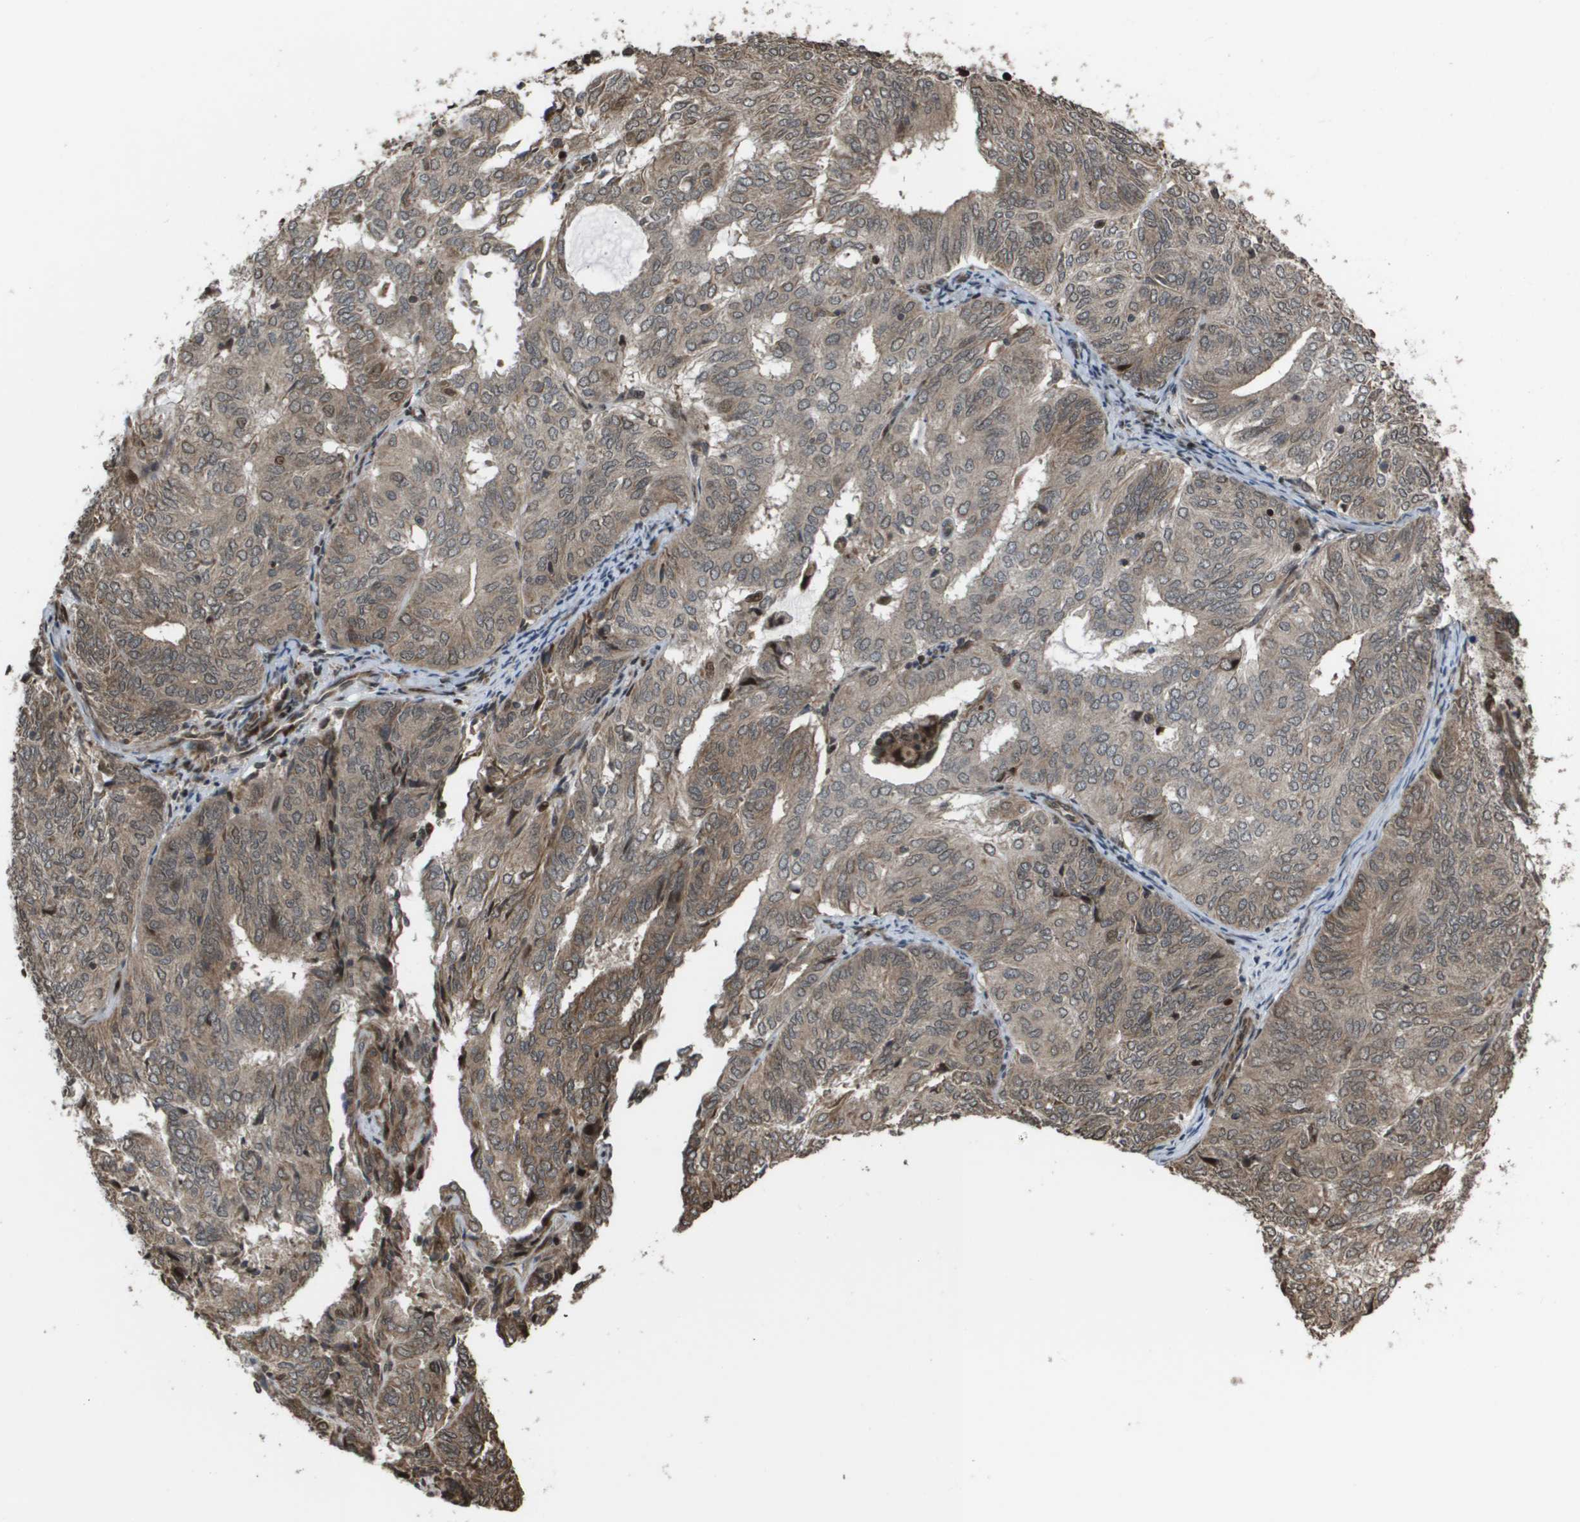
{"staining": {"intensity": "weak", "quantity": ">75%", "location": "cytoplasmic/membranous"}, "tissue": "endometrial cancer", "cell_type": "Tumor cells", "image_type": "cancer", "snomed": [{"axis": "morphology", "description": "Adenocarcinoma, NOS"}, {"axis": "topography", "description": "Uterus"}], "caption": "Approximately >75% of tumor cells in human endometrial cancer demonstrate weak cytoplasmic/membranous protein expression as visualized by brown immunohistochemical staining.", "gene": "AXIN2", "patient": {"sex": "female", "age": 60}}